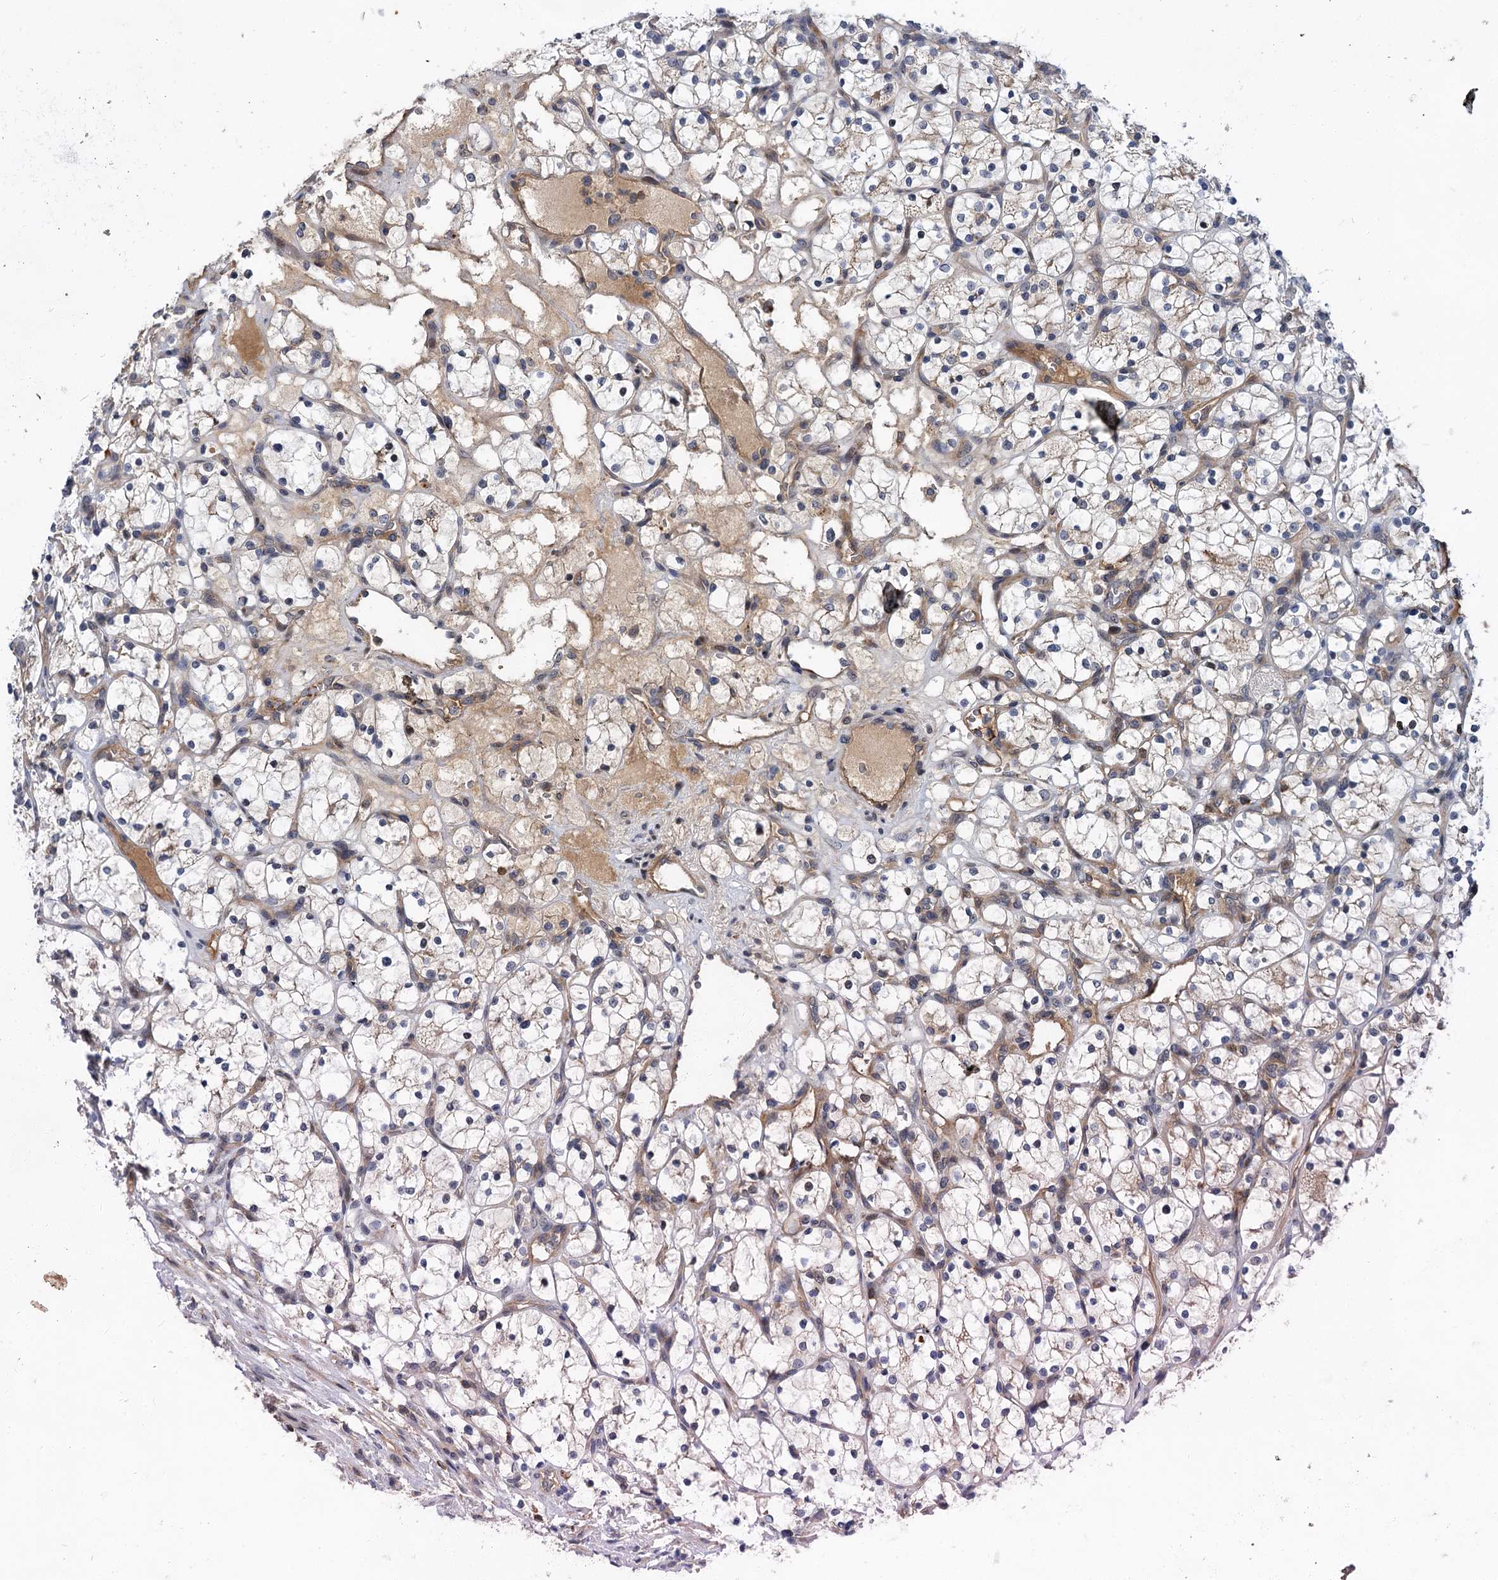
{"staining": {"intensity": "weak", "quantity": "25%-75%", "location": "cytoplasmic/membranous"}, "tissue": "renal cancer", "cell_type": "Tumor cells", "image_type": "cancer", "snomed": [{"axis": "morphology", "description": "Adenocarcinoma, NOS"}, {"axis": "topography", "description": "Kidney"}], "caption": "This photomicrograph displays immunohistochemistry (IHC) staining of renal cancer (adenocarcinoma), with low weak cytoplasmic/membranous staining in approximately 25%-75% of tumor cells.", "gene": "ABLIM1", "patient": {"sex": "female", "age": 69}}